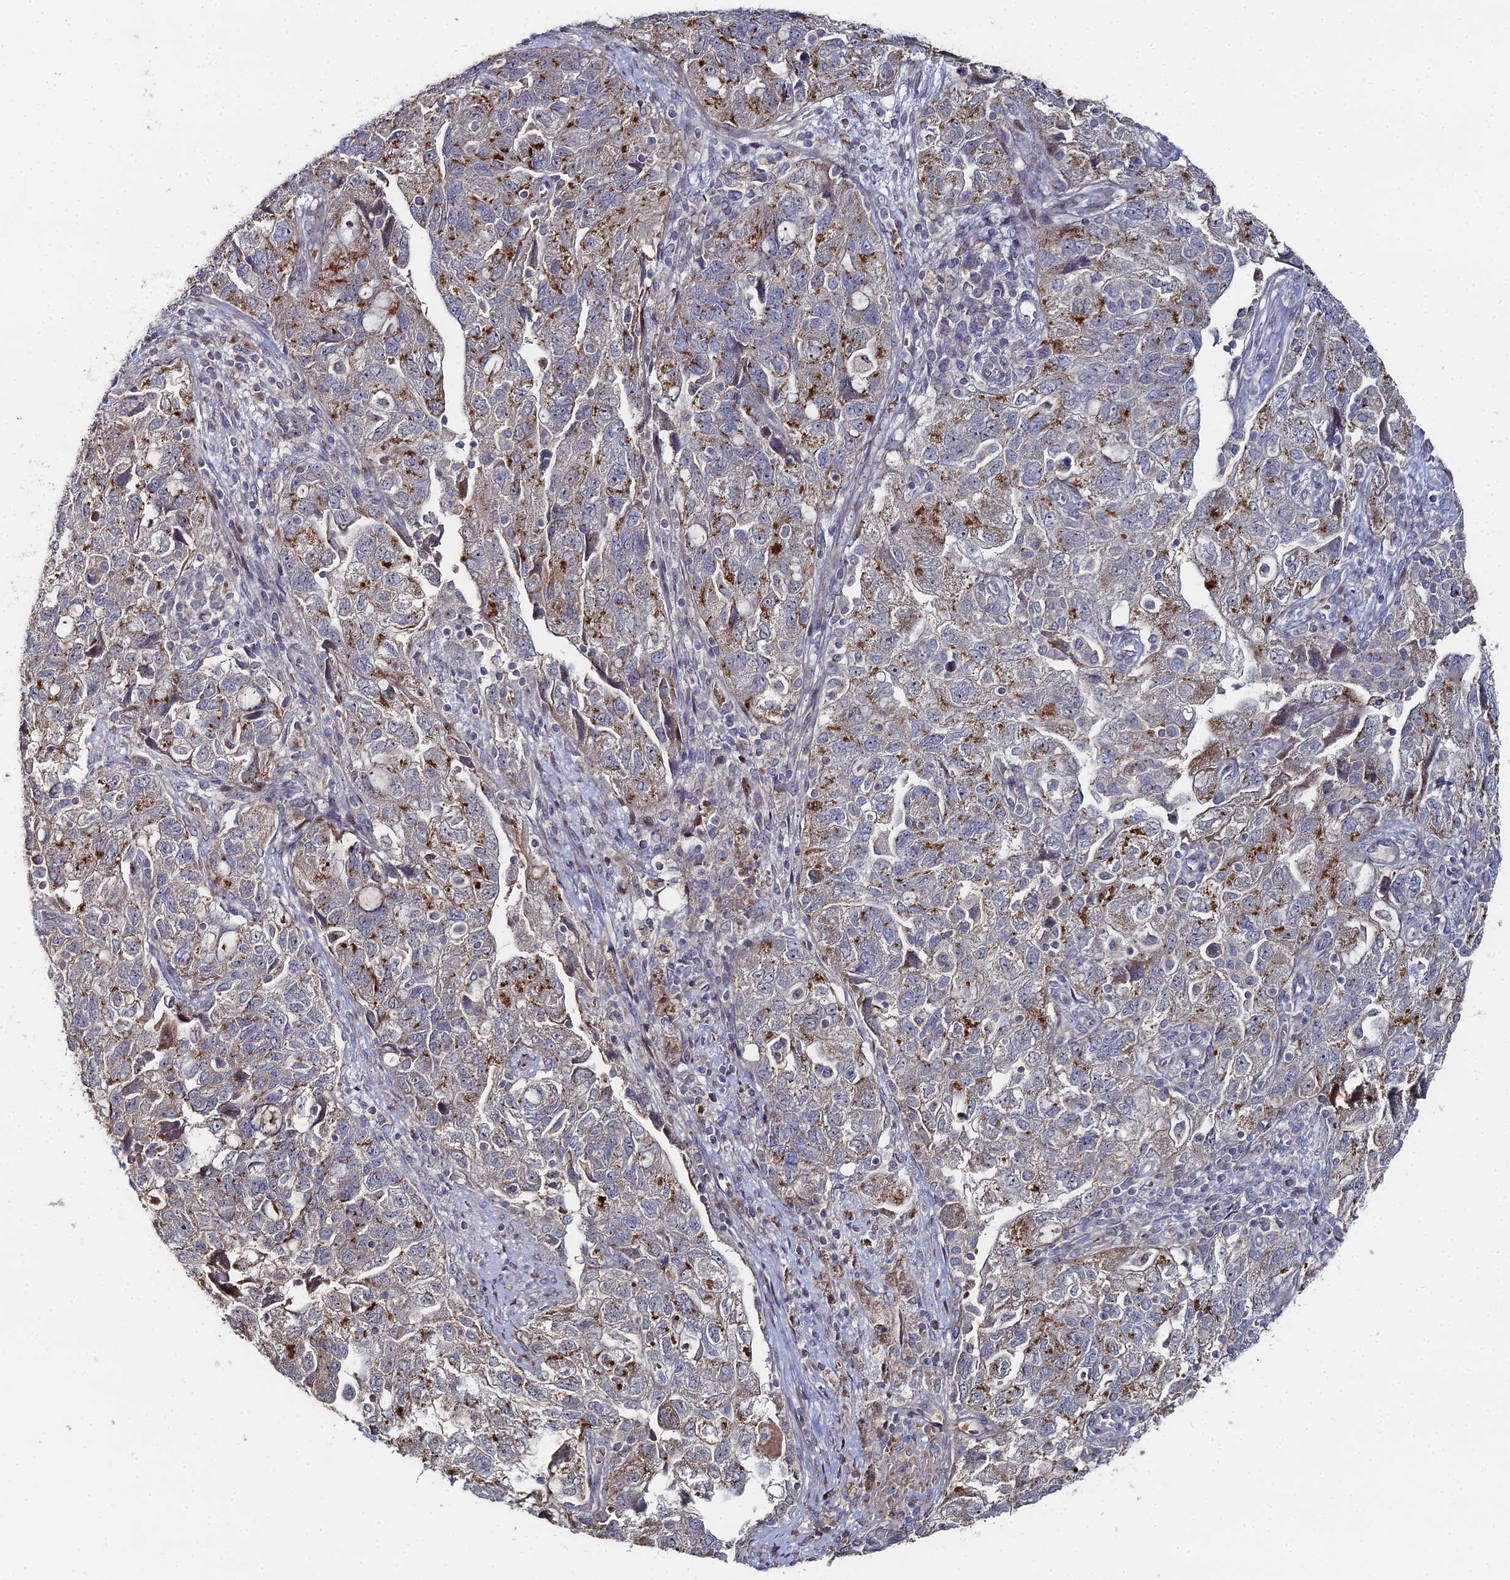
{"staining": {"intensity": "moderate", "quantity": "25%-75%", "location": "cytoplasmic/membranous"}, "tissue": "ovarian cancer", "cell_type": "Tumor cells", "image_type": "cancer", "snomed": [{"axis": "morphology", "description": "Carcinoma, NOS"}, {"axis": "morphology", "description": "Cystadenocarcinoma, serous, NOS"}, {"axis": "topography", "description": "Ovary"}], "caption": "Ovarian cancer stained with a protein marker exhibits moderate staining in tumor cells.", "gene": "SGMS1", "patient": {"sex": "female", "age": 69}}